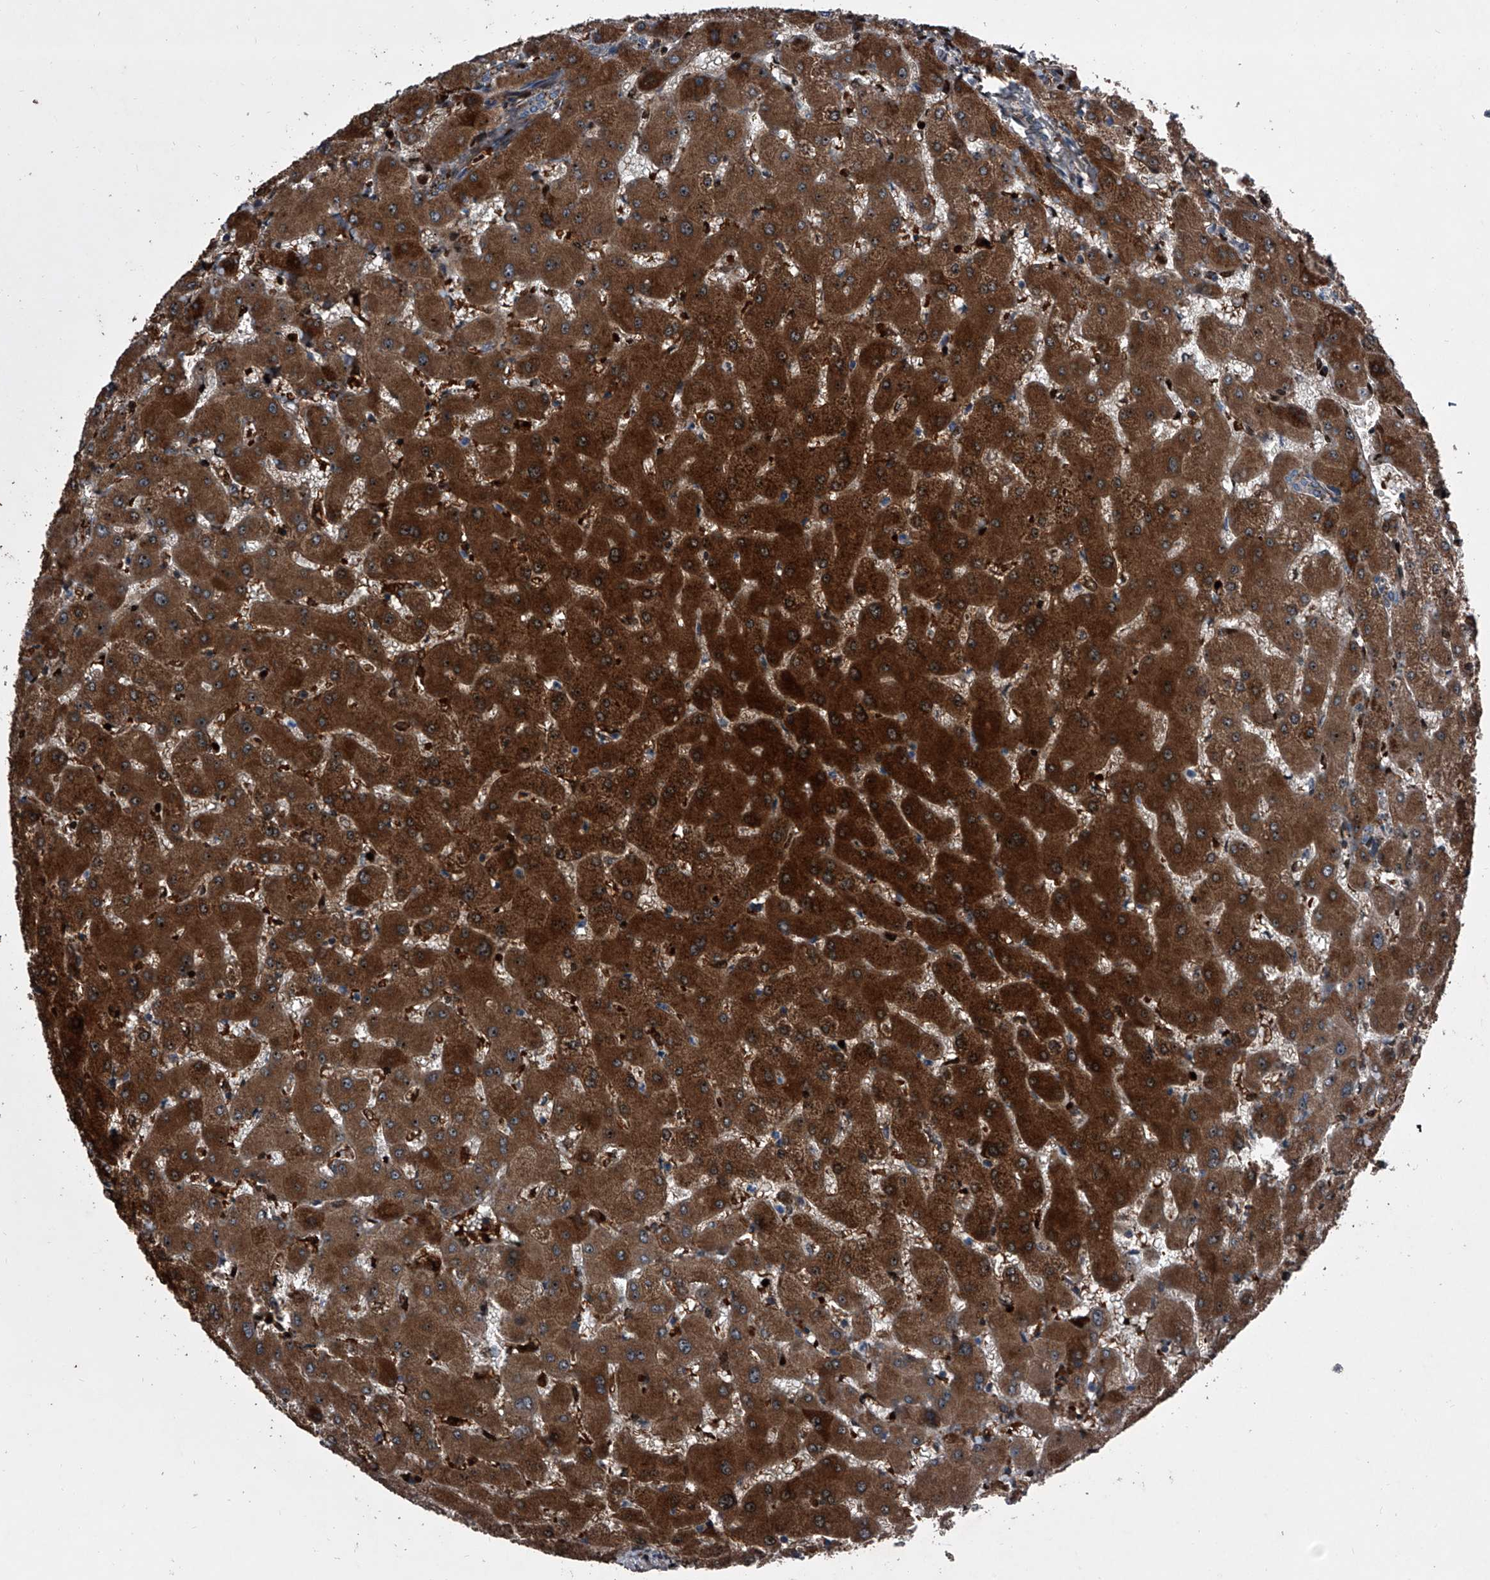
{"staining": {"intensity": "weak", "quantity": ">75%", "location": "cytoplasmic/membranous"}, "tissue": "liver", "cell_type": "Cholangiocytes", "image_type": "normal", "snomed": [{"axis": "morphology", "description": "Normal tissue, NOS"}, {"axis": "topography", "description": "Liver"}], "caption": "IHC (DAB) staining of unremarkable human liver demonstrates weak cytoplasmic/membranous protein staining in about >75% of cholangiocytes.", "gene": "CEP85L", "patient": {"sex": "female", "age": 63}}